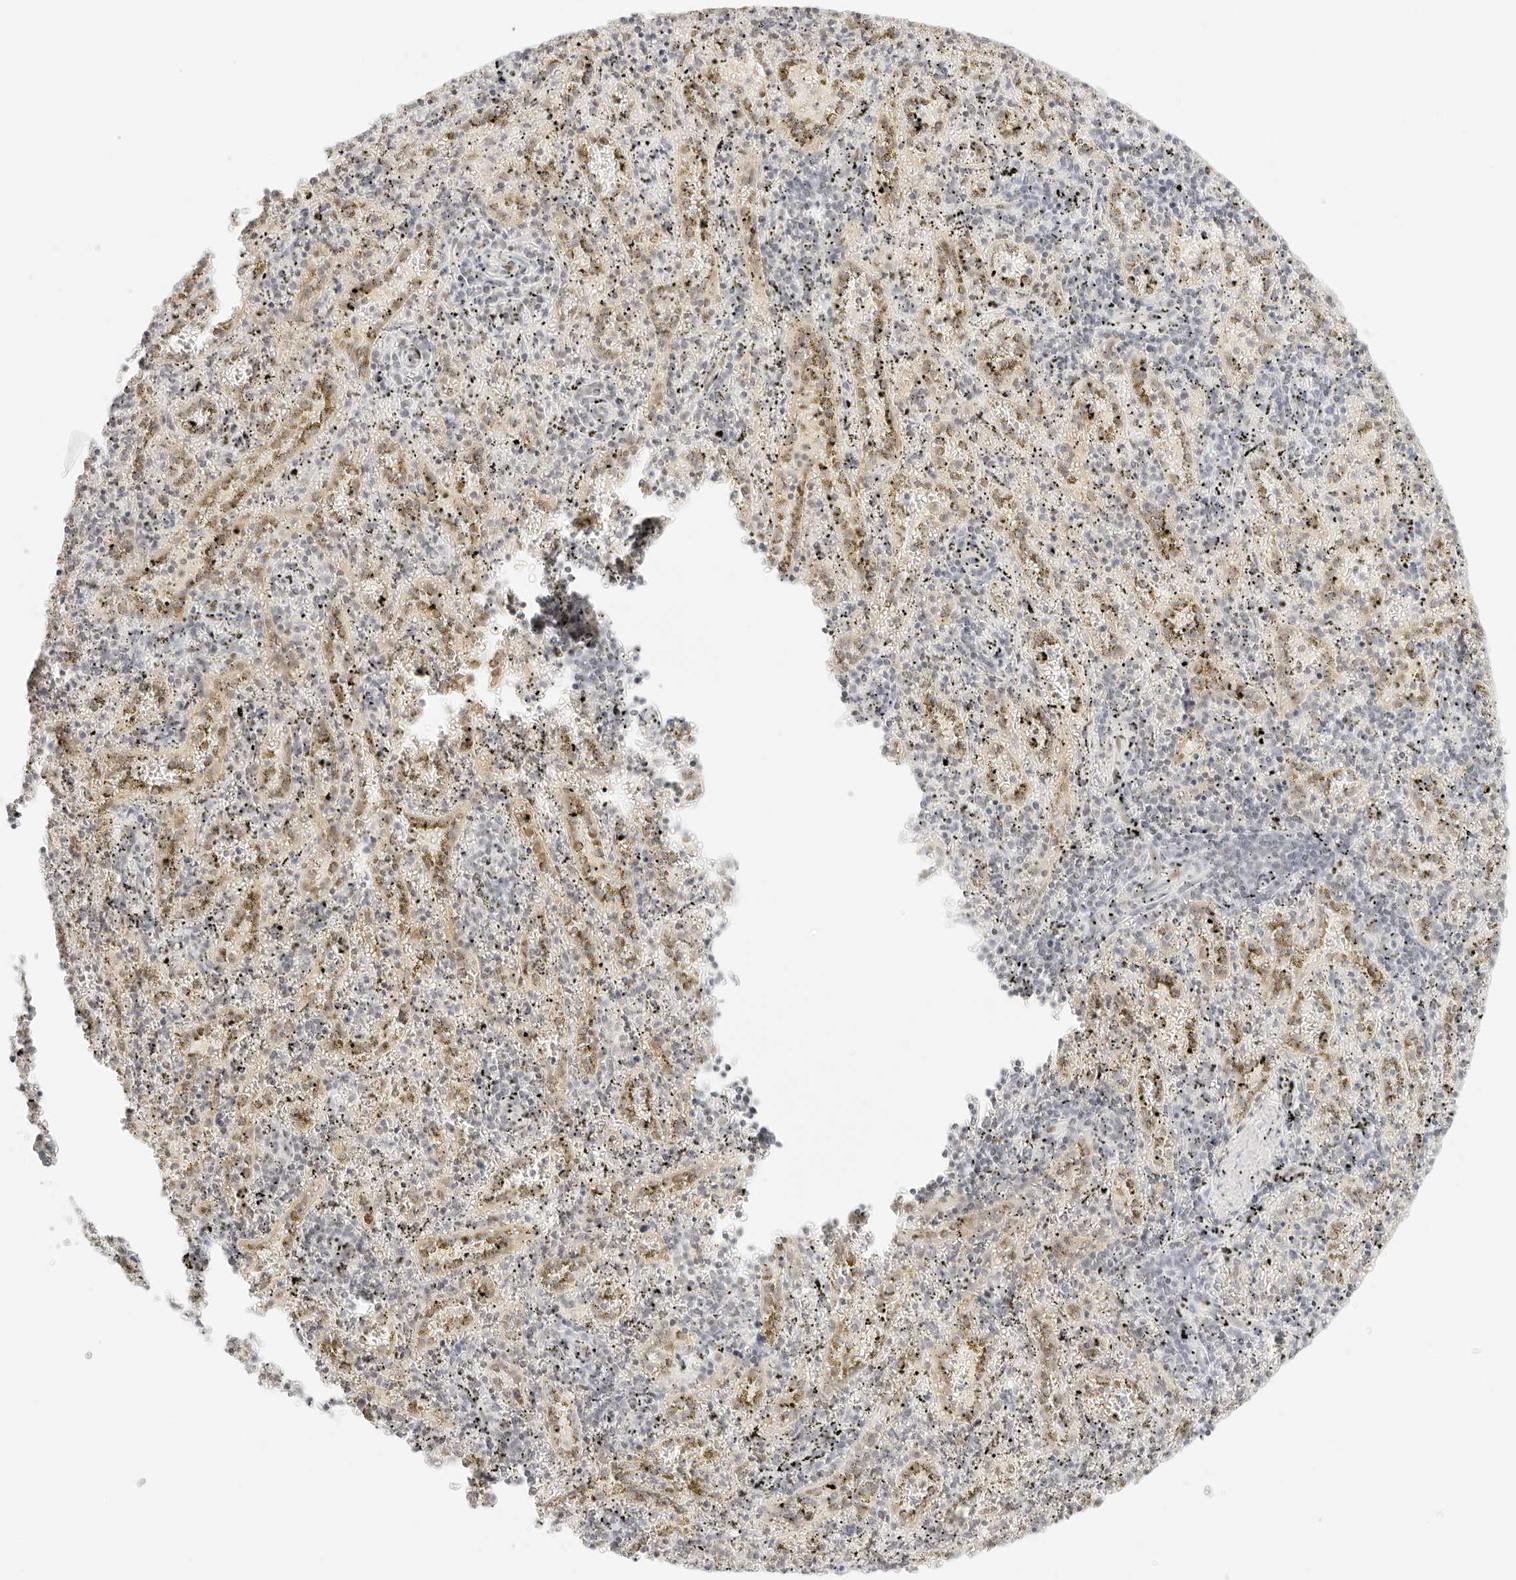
{"staining": {"intensity": "negative", "quantity": "none", "location": "none"}, "tissue": "spleen", "cell_type": "Cells in red pulp", "image_type": "normal", "snomed": [{"axis": "morphology", "description": "Normal tissue, NOS"}, {"axis": "topography", "description": "Spleen"}], "caption": "Protein analysis of benign spleen reveals no significant expression in cells in red pulp. Nuclei are stained in blue.", "gene": "ITGA6", "patient": {"sex": "male", "age": 11}}